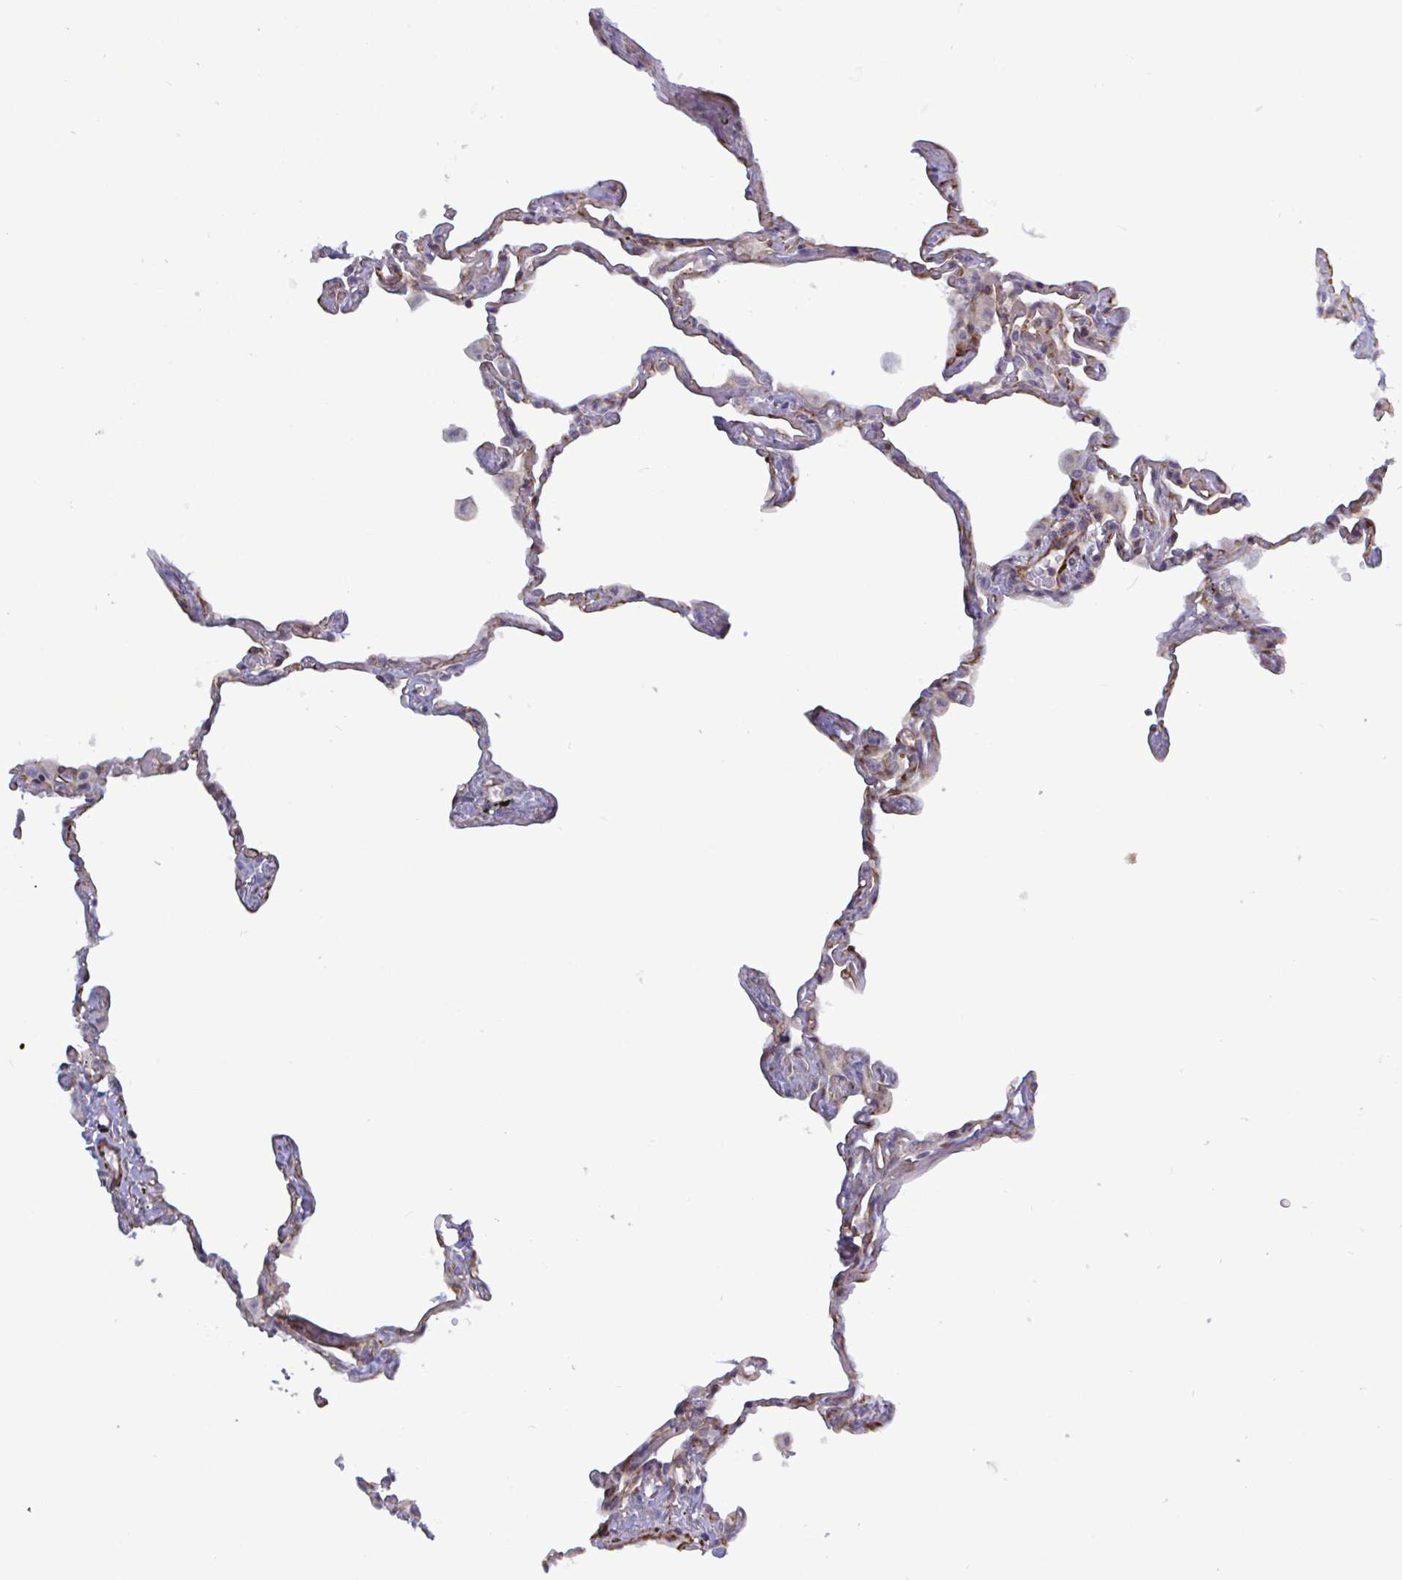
{"staining": {"intensity": "weak", "quantity": "<25%", "location": "cytoplasmic/membranous"}, "tissue": "lung", "cell_type": "Alveolar cells", "image_type": "normal", "snomed": [{"axis": "morphology", "description": "Normal tissue, NOS"}, {"axis": "topography", "description": "Lung"}], "caption": "IHC micrograph of unremarkable human lung stained for a protein (brown), which shows no positivity in alveolar cells.", "gene": "SHISA7", "patient": {"sex": "female", "age": 67}}